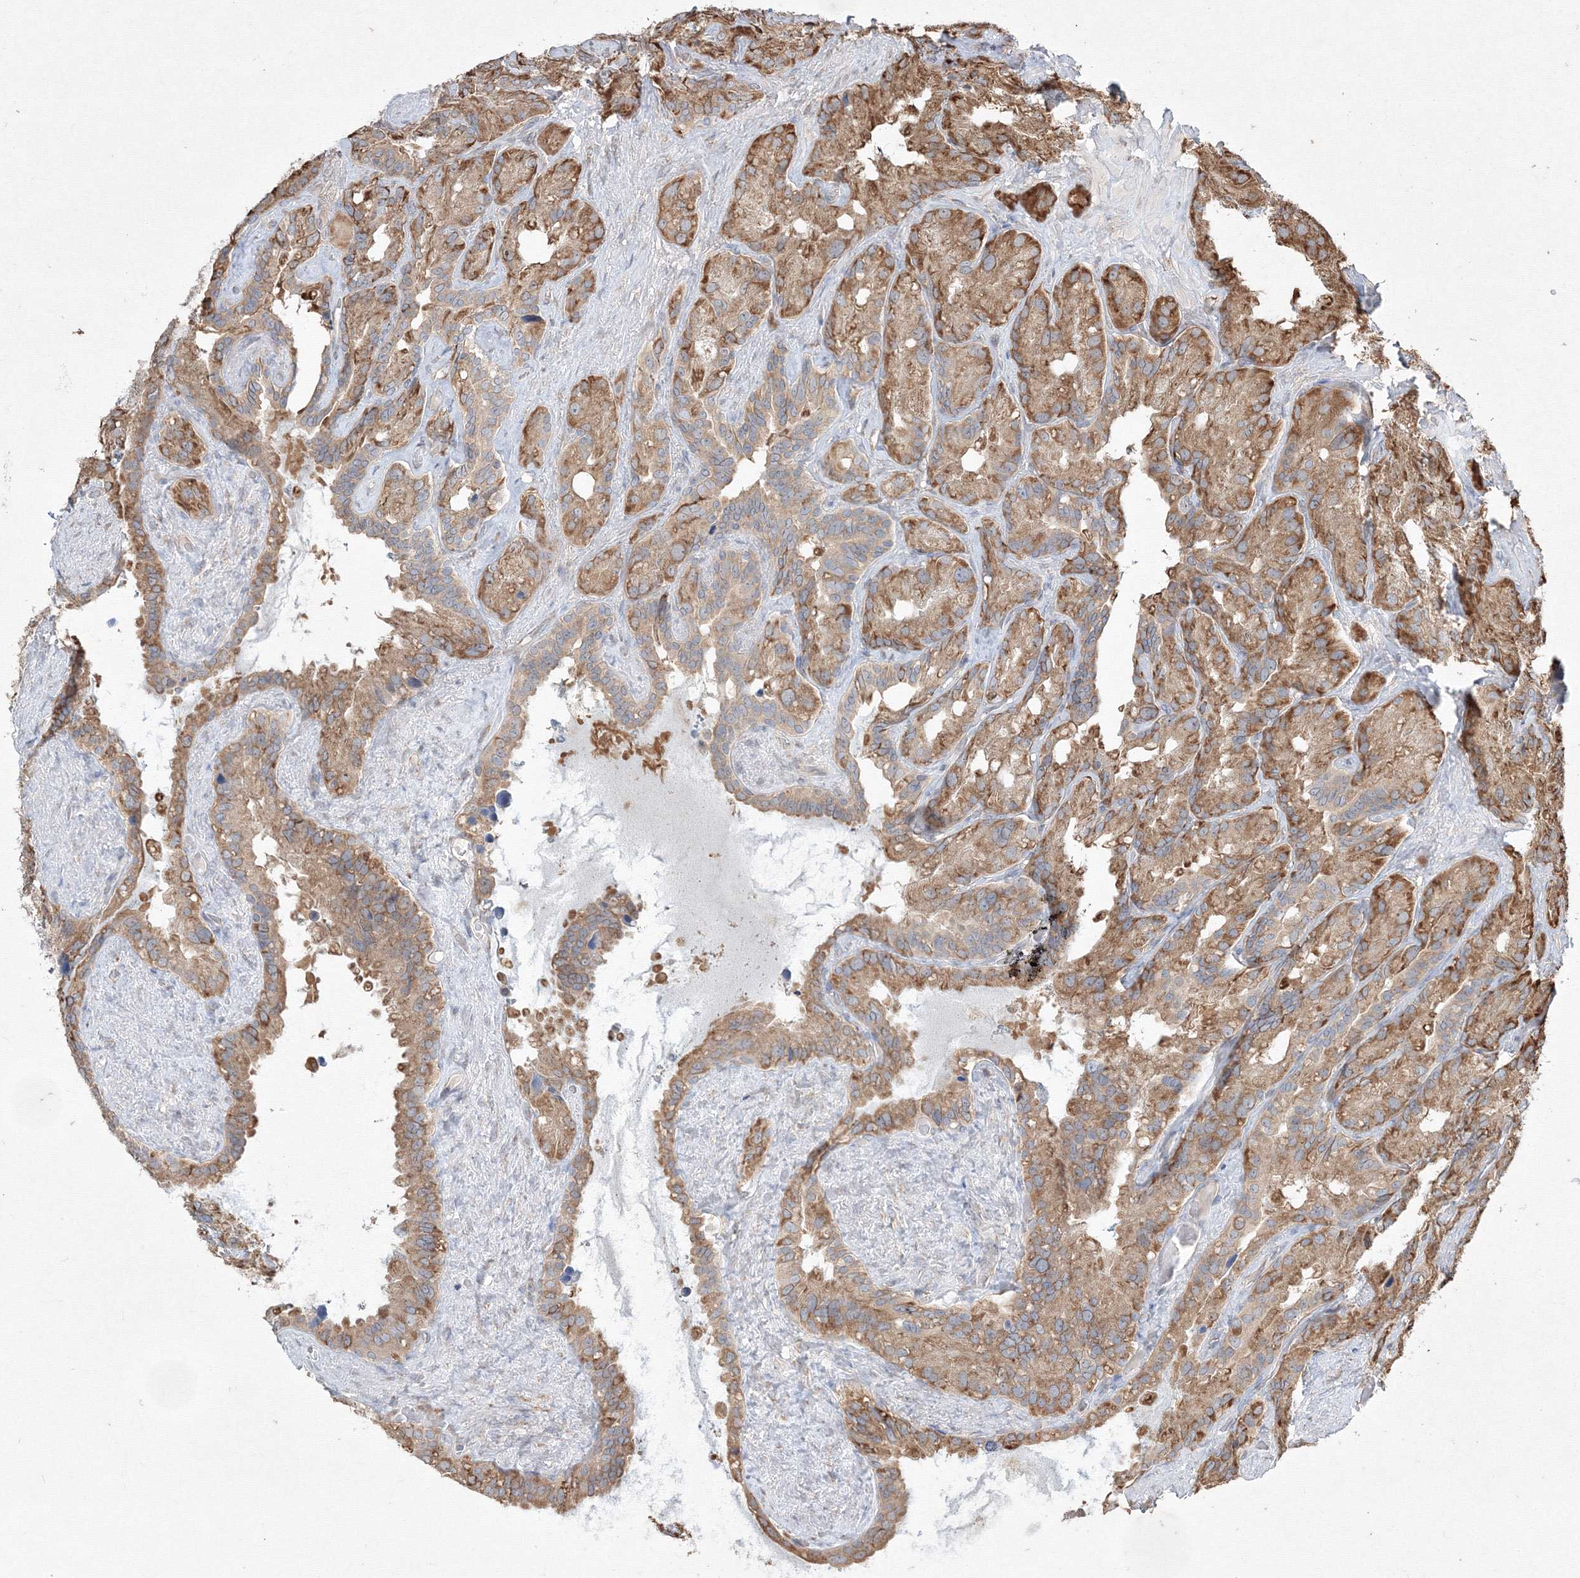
{"staining": {"intensity": "moderate", "quantity": ">75%", "location": "cytoplasmic/membranous"}, "tissue": "seminal vesicle", "cell_type": "Glandular cells", "image_type": "normal", "snomed": [{"axis": "morphology", "description": "Normal tissue, NOS"}, {"axis": "topography", "description": "Prostate"}, {"axis": "topography", "description": "Seminal veicle"}], "caption": "Seminal vesicle was stained to show a protein in brown. There is medium levels of moderate cytoplasmic/membranous staining in approximately >75% of glandular cells. The protein of interest is shown in brown color, while the nuclei are stained blue.", "gene": "FBXL8", "patient": {"sex": "male", "age": 68}}